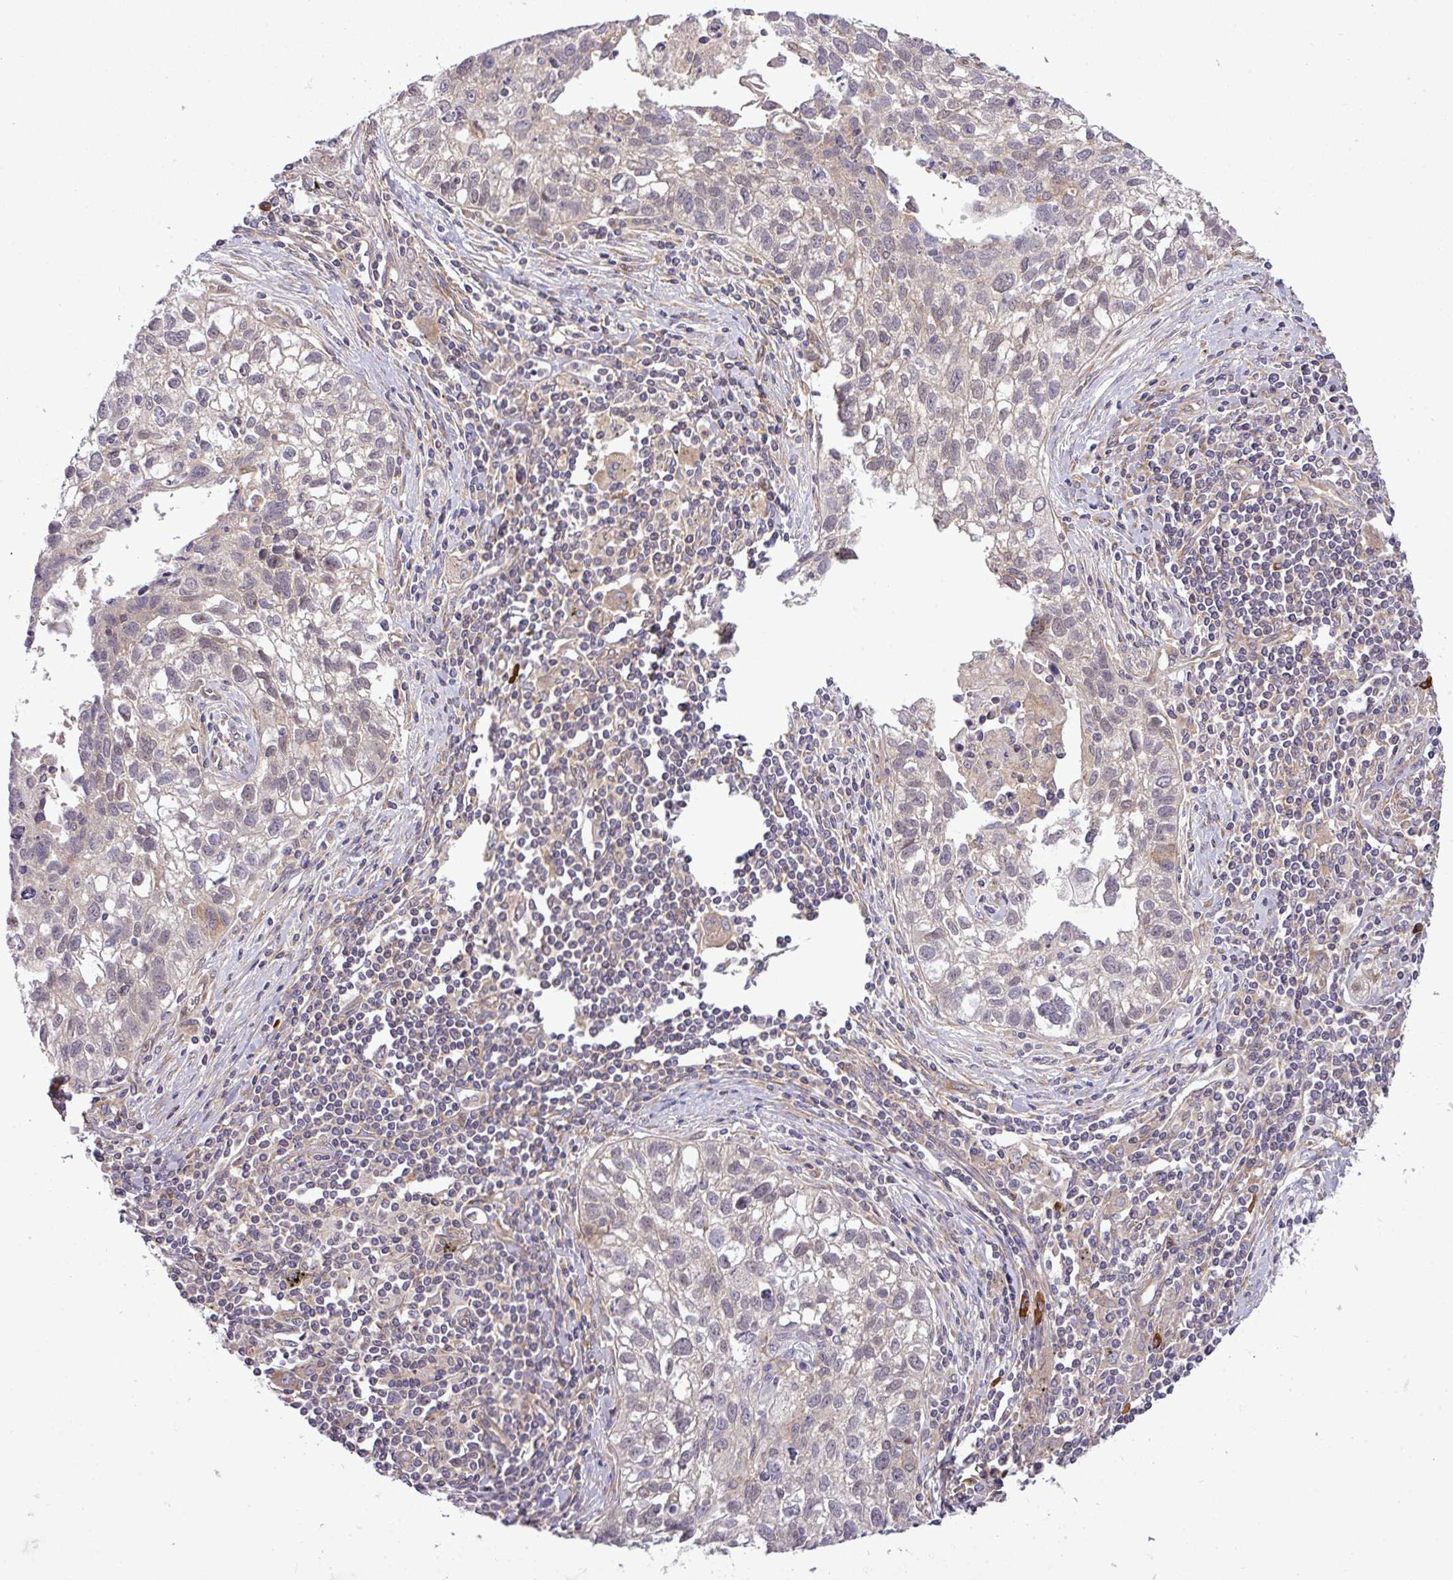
{"staining": {"intensity": "weak", "quantity": "<25%", "location": "nuclear"}, "tissue": "lung cancer", "cell_type": "Tumor cells", "image_type": "cancer", "snomed": [{"axis": "morphology", "description": "Squamous cell carcinoma, NOS"}, {"axis": "topography", "description": "Lung"}], "caption": "Tumor cells show no significant protein positivity in lung cancer.", "gene": "FAM222B", "patient": {"sex": "male", "age": 74}}